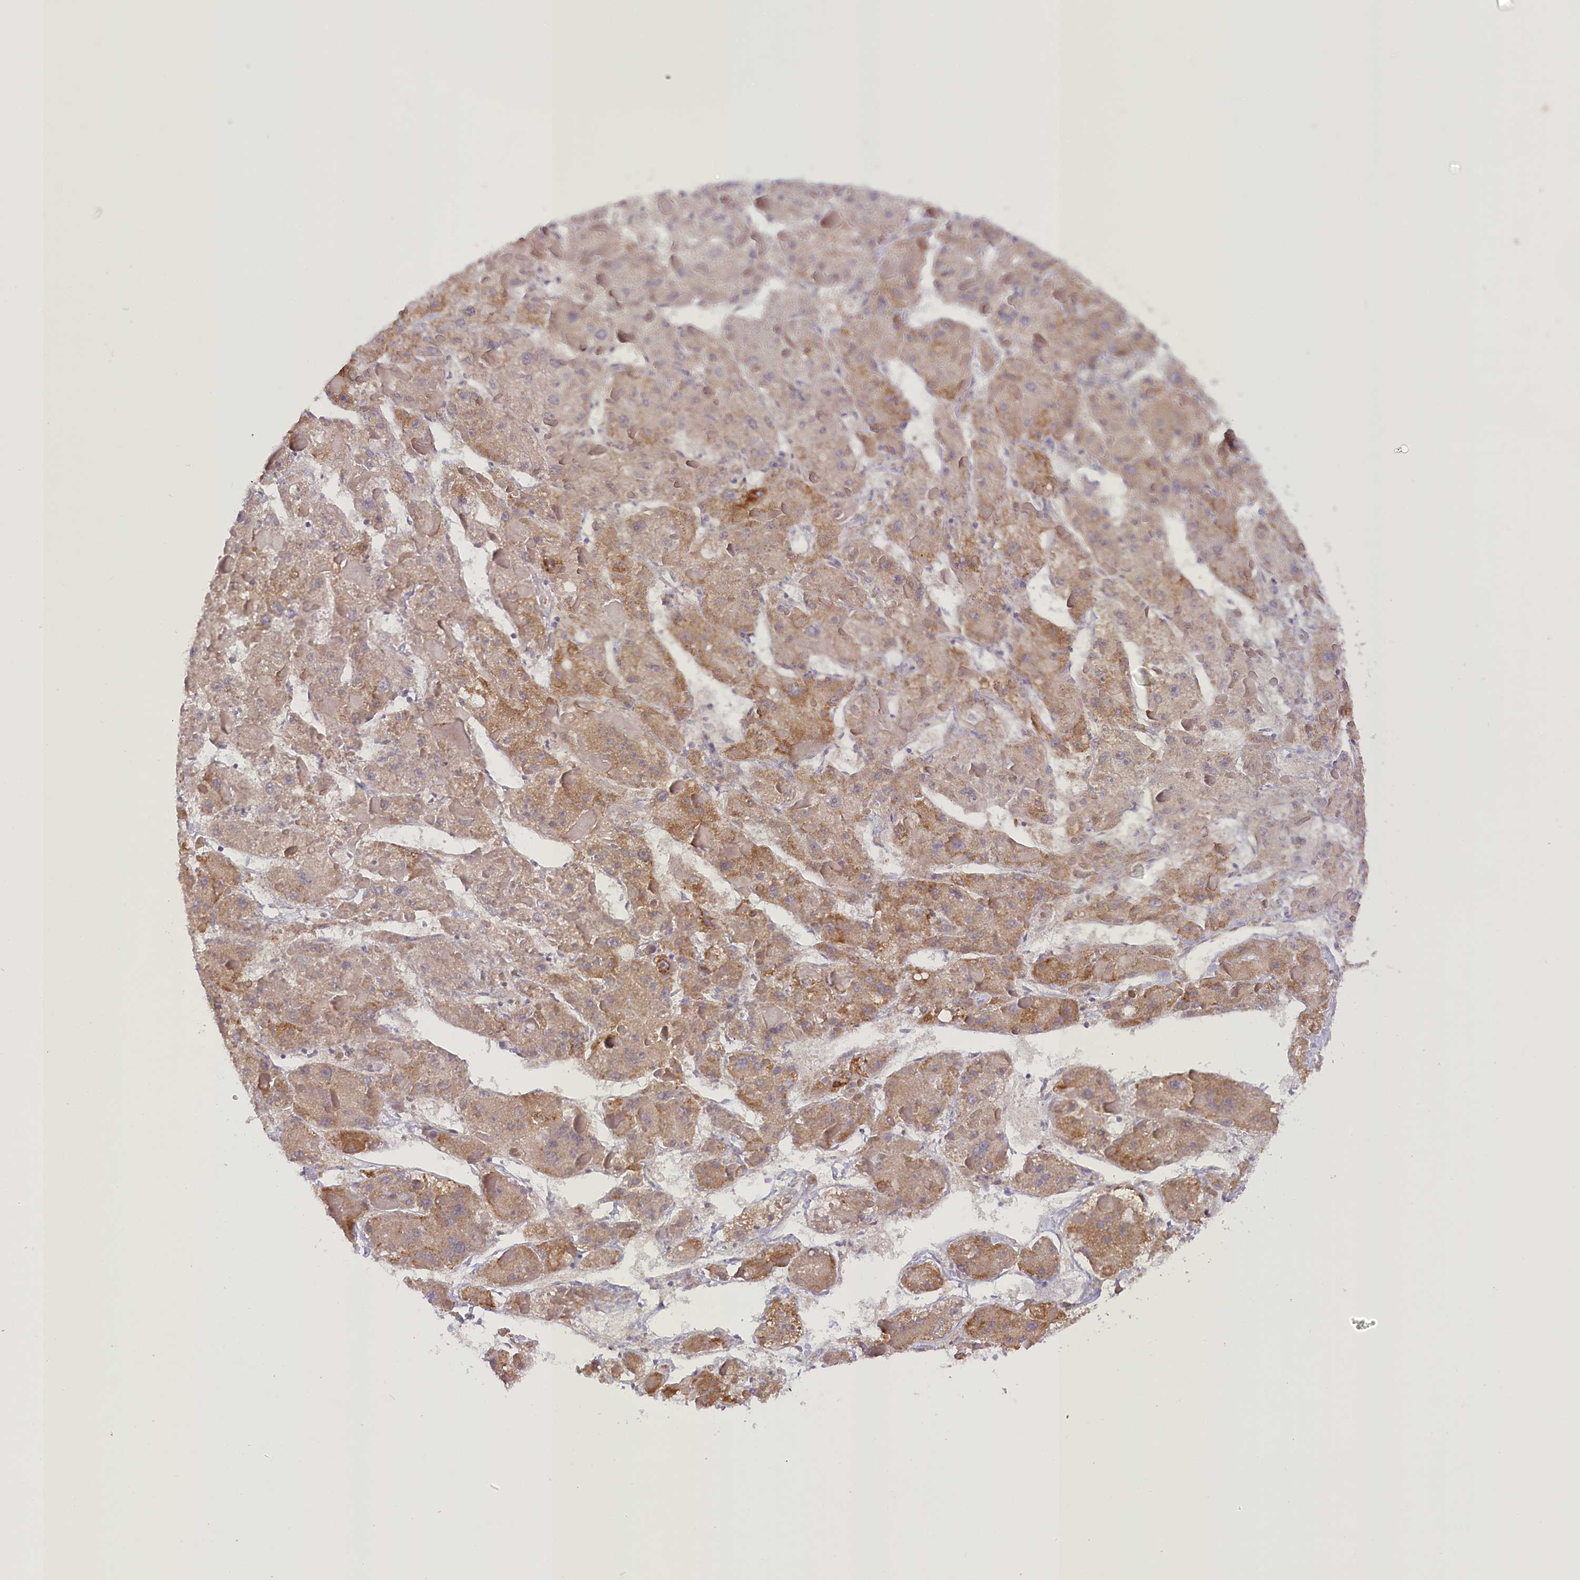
{"staining": {"intensity": "moderate", "quantity": ">75%", "location": "cytoplasmic/membranous"}, "tissue": "liver cancer", "cell_type": "Tumor cells", "image_type": "cancer", "snomed": [{"axis": "morphology", "description": "Carcinoma, Hepatocellular, NOS"}, {"axis": "topography", "description": "Liver"}], "caption": "Immunohistochemical staining of human liver hepatocellular carcinoma demonstrates medium levels of moderate cytoplasmic/membranous staining in about >75% of tumor cells.", "gene": "DCUN1D1", "patient": {"sex": "female", "age": 73}}